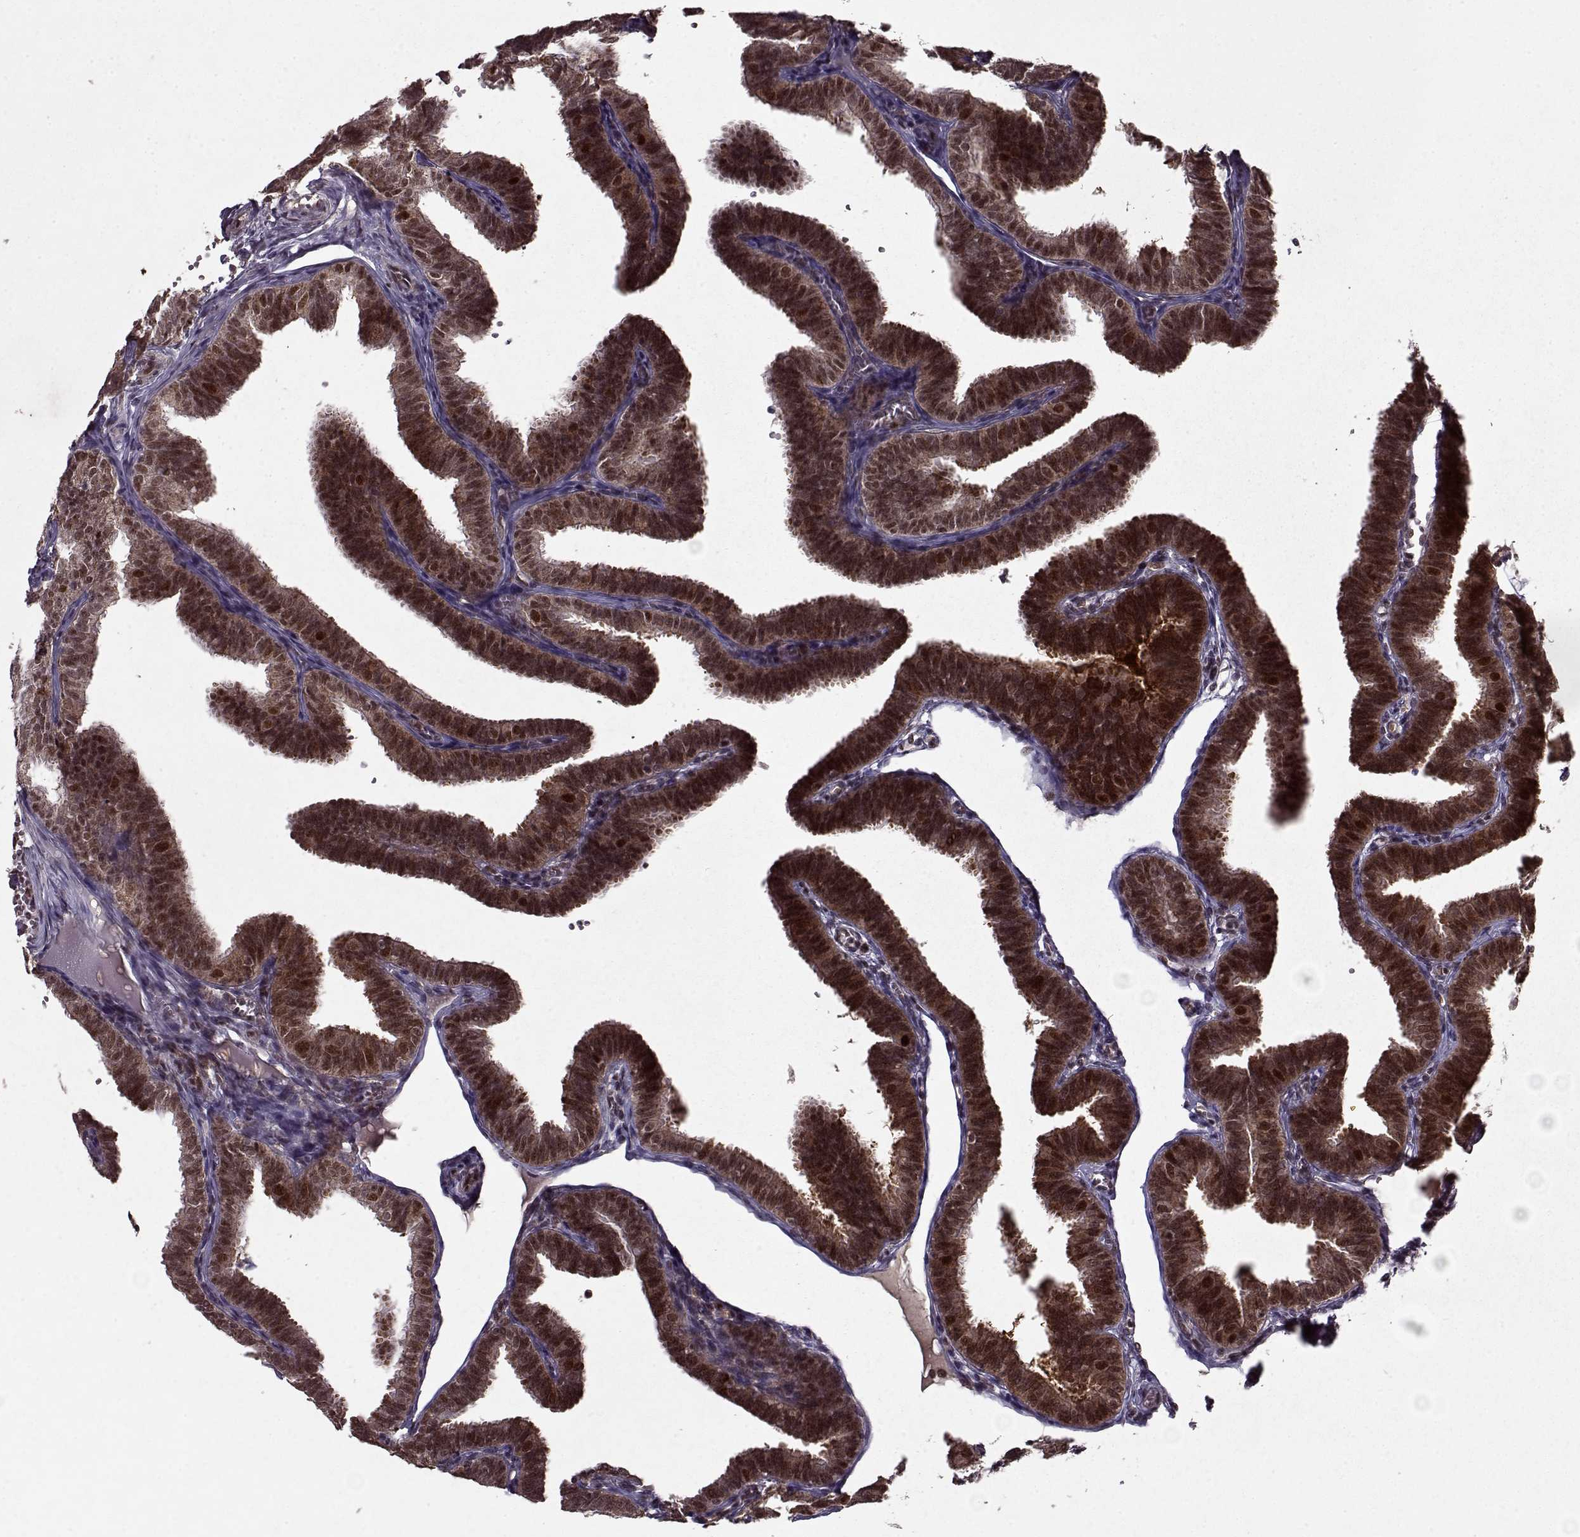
{"staining": {"intensity": "strong", "quantity": ">75%", "location": "cytoplasmic/membranous,nuclear"}, "tissue": "fallopian tube", "cell_type": "Glandular cells", "image_type": "normal", "snomed": [{"axis": "morphology", "description": "Normal tissue, NOS"}, {"axis": "topography", "description": "Fallopian tube"}], "caption": "Fallopian tube stained for a protein (brown) shows strong cytoplasmic/membranous,nuclear positive positivity in approximately >75% of glandular cells.", "gene": "PSMA7", "patient": {"sex": "female", "age": 25}}